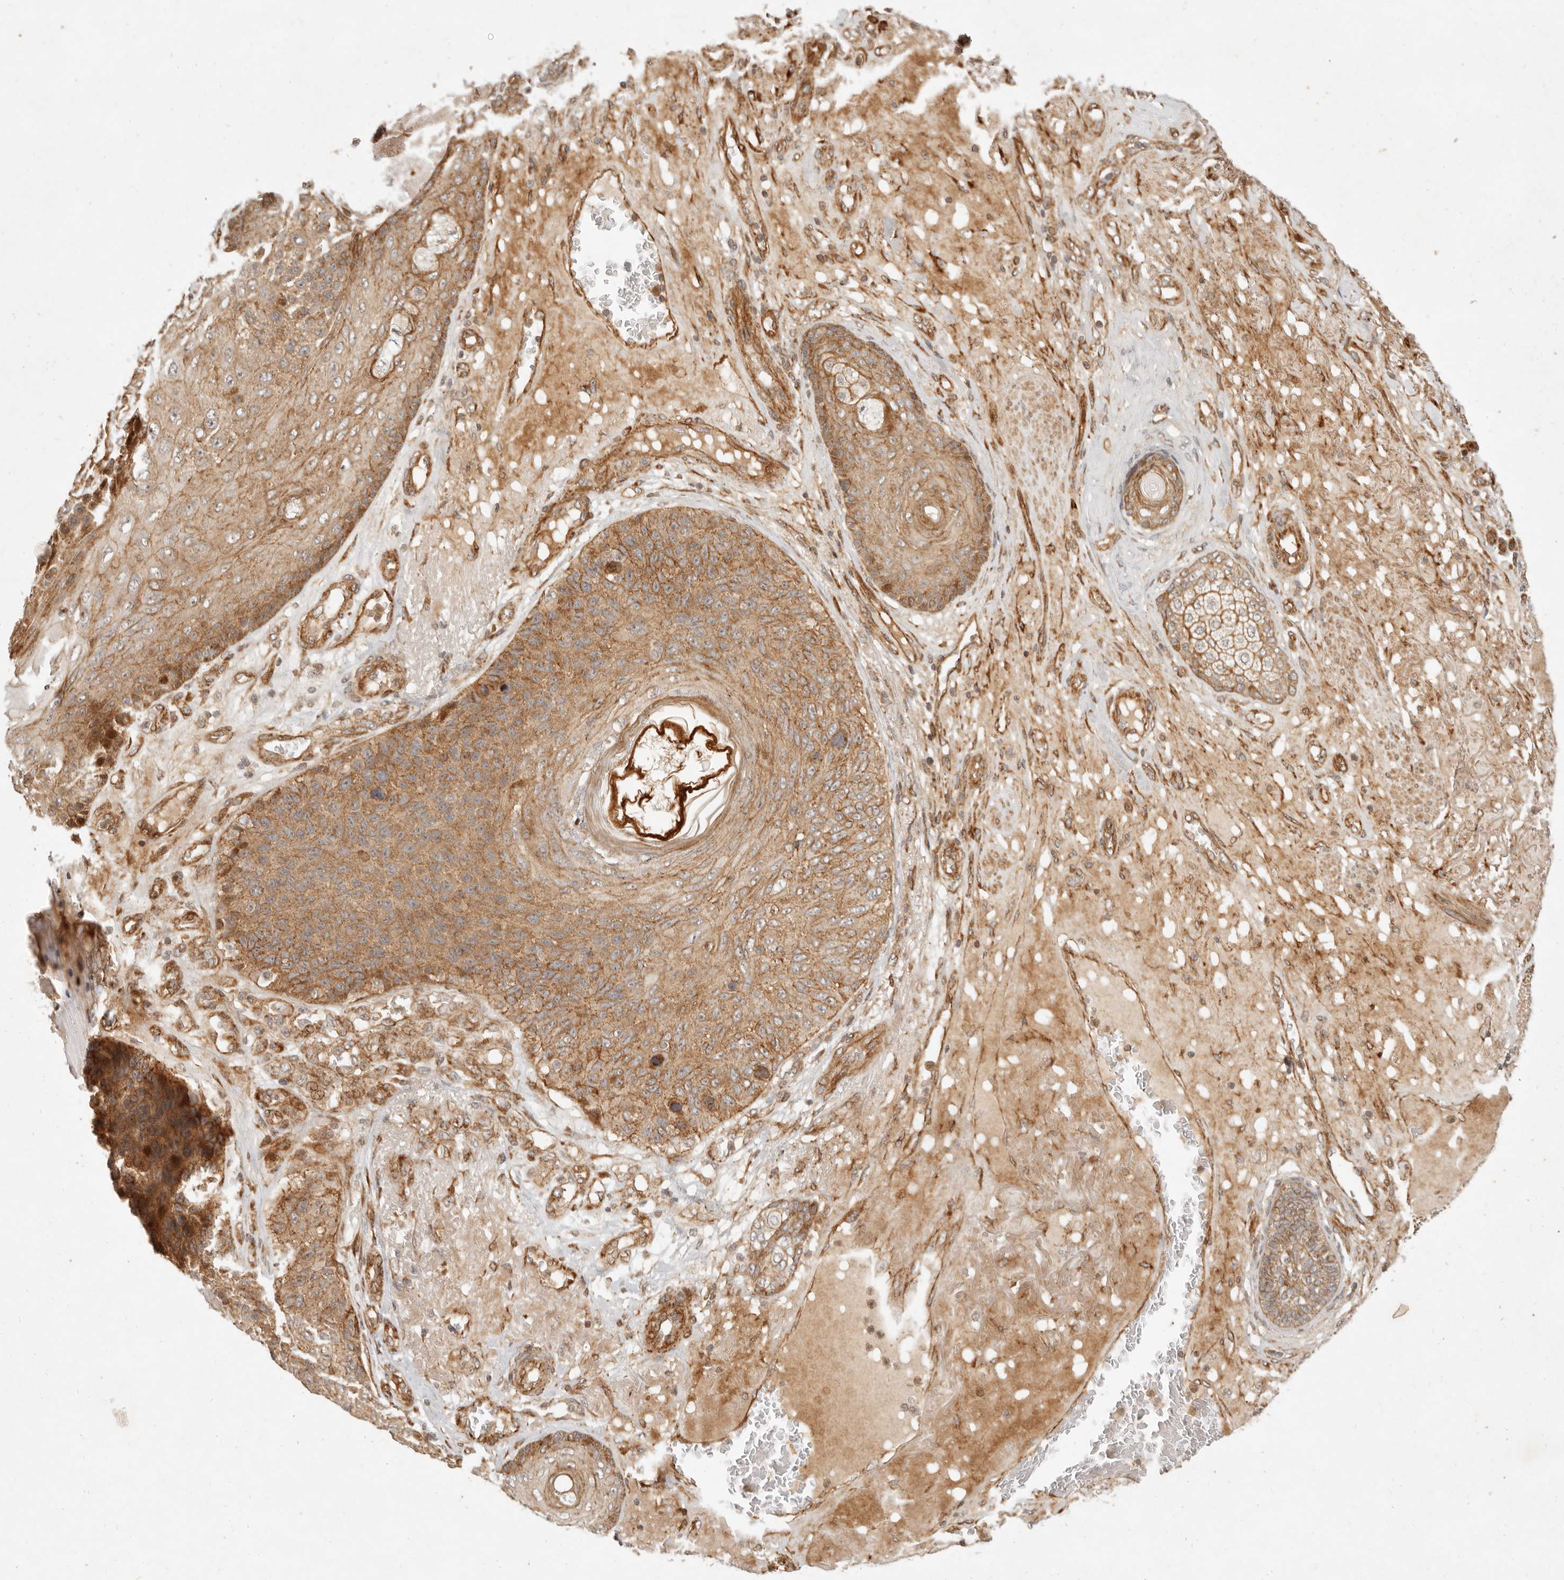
{"staining": {"intensity": "moderate", "quantity": ">75%", "location": "cytoplasmic/membranous"}, "tissue": "skin cancer", "cell_type": "Tumor cells", "image_type": "cancer", "snomed": [{"axis": "morphology", "description": "Squamous cell carcinoma, NOS"}, {"axis": "topography", "description": "Skin"}], "caption": "Moderate cytoplasmic/membranous protein staining is appreciated in about >75% of tumor cells in skin cancer. The staining was performed using DAB (3,3'-diaminobenzidine), with brown indicating positive protein expression. Nuclei are stained blue with hematoxylin.", "gene": "KLHL38", "patient": {"sex": "female", "age": 88}}